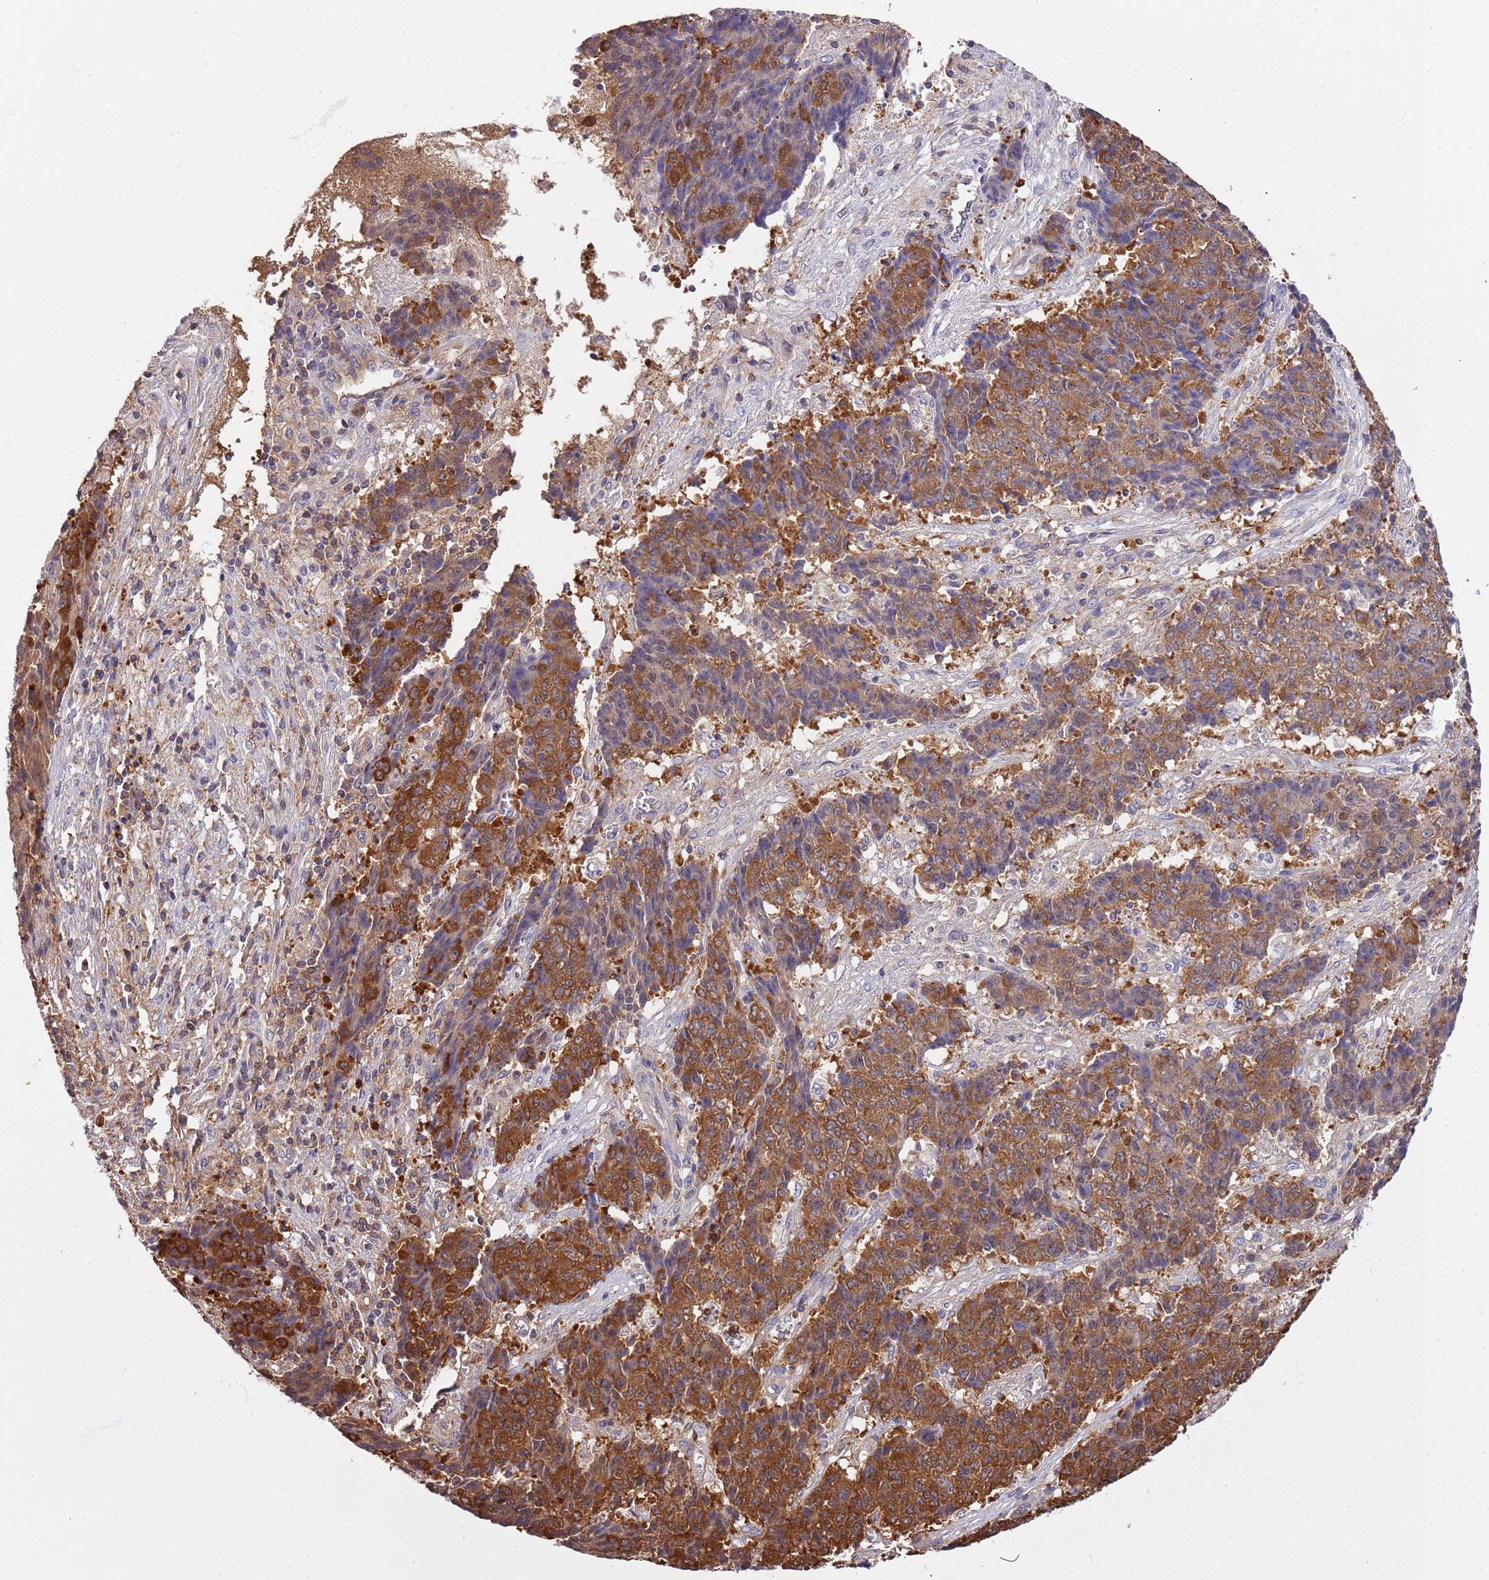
{"staining": {"intensity": "strong", "quantity": ">75%", "location": "cytoplasmic/membranous"}, "tissue": "ovarian cancer", "cell_type": "Tumor cells", "image_type": "cancer", "snomed": [{"axis": "morphology", "description": "Carcinoma, endometroid"}, {"axis": "topography", "description": "Ovary"}], "caption": "The image demonstrates a brown stain indicating the presence of a protein in the cytoplasmic/membranous of tumor cells in endometroid carcinoma (ovarian).", "gene": "STIP1", "patient": {"sex": "female", "age": 42}}